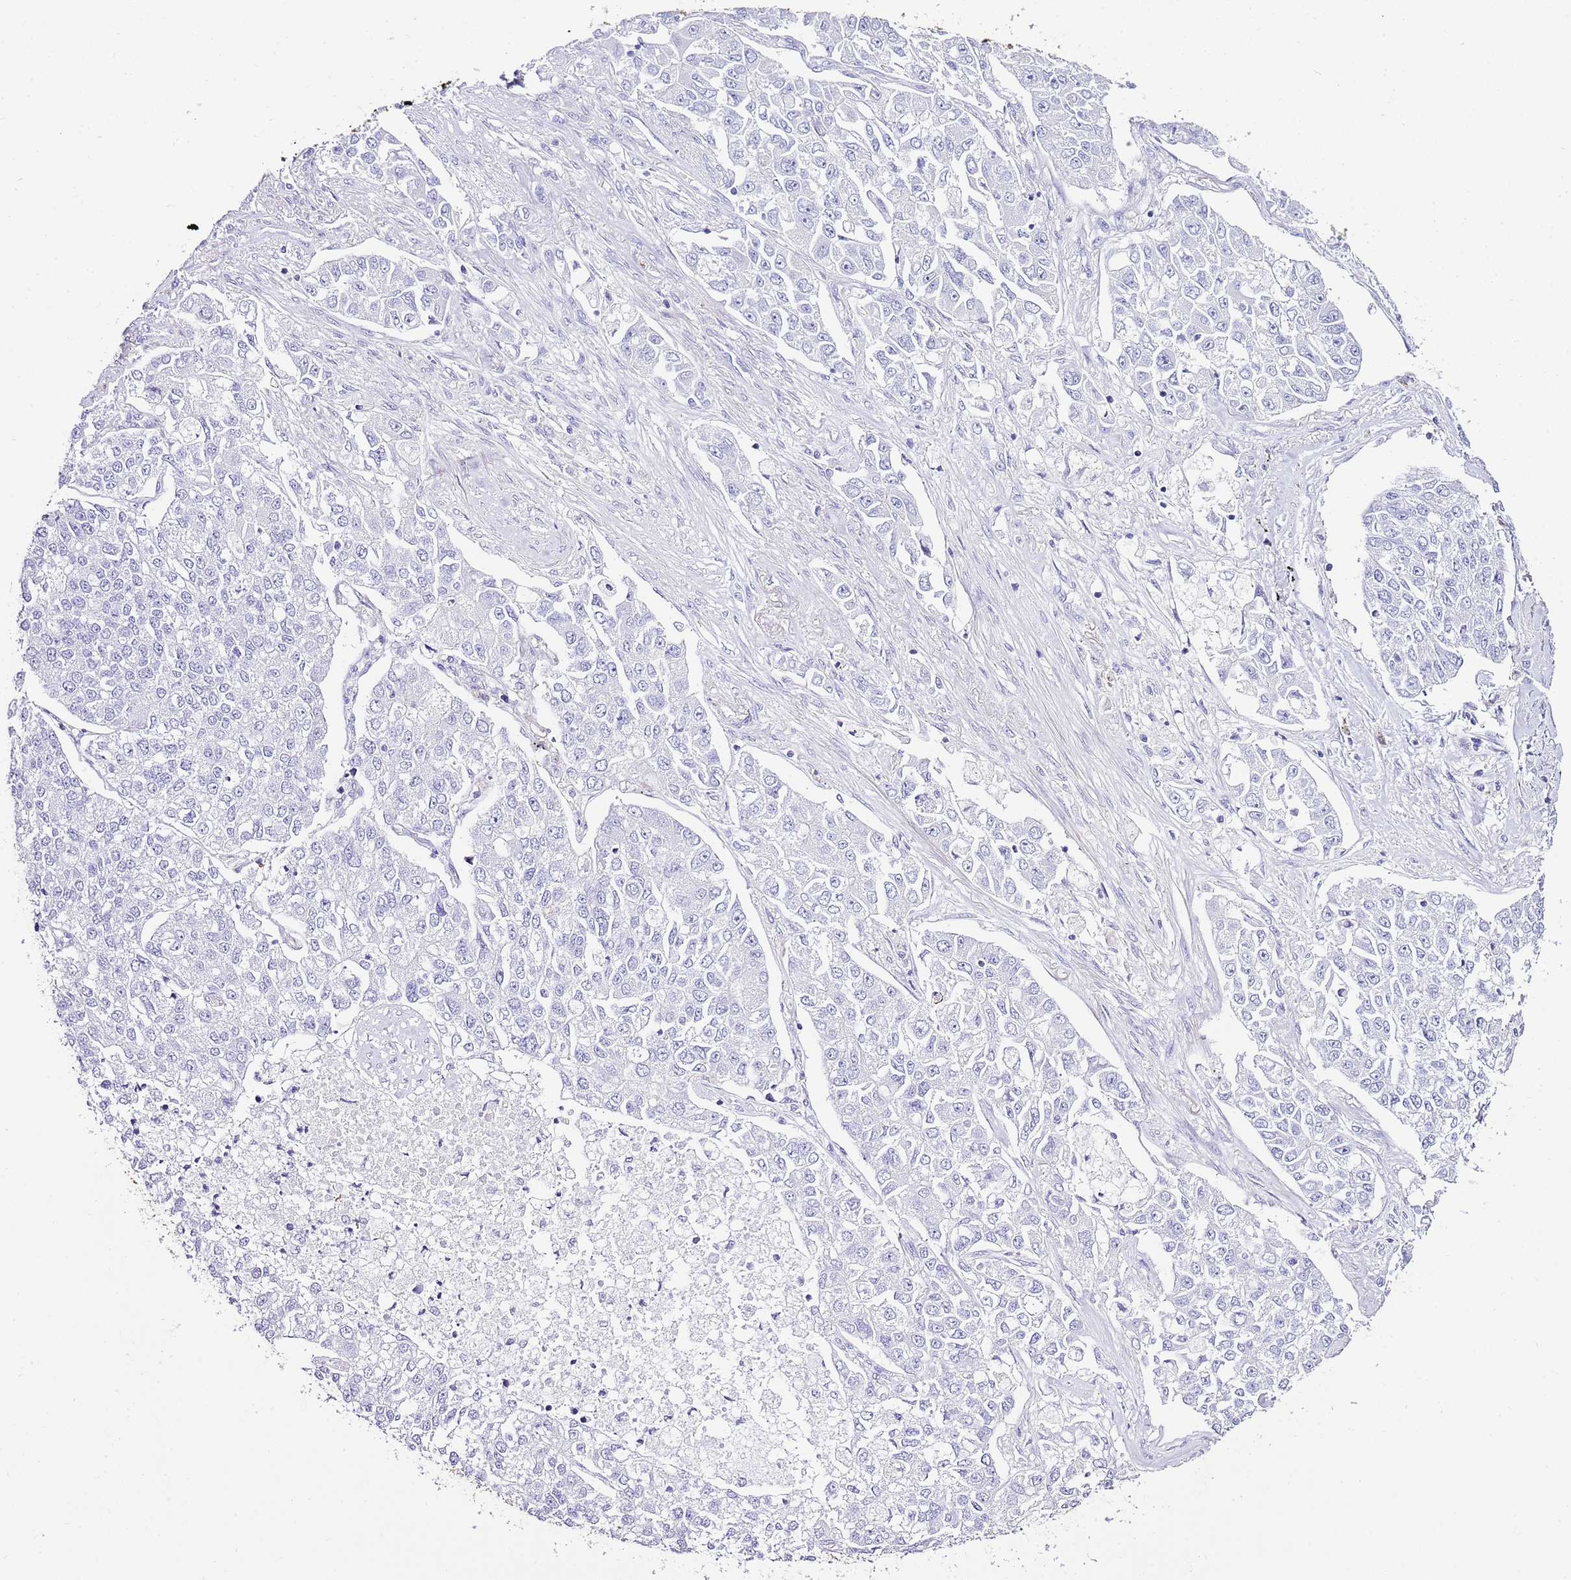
{"staining": {"intensity": "negative", "quantity": "none", "location": "none"}, "tissue": "lung cancer", "cell_type": "Tumor cells", "image_type": "cancer", "snomed": [{"axis": "morphology", "description": "Adenocarcinoma, NOS"}, {"axis": "topography", "description": "Lung"}], "caption": "Immunohistochemistry of lung adenocarcinoma reveals no staining in tumor cells.", "gene": "ALDH3A1", "patient": {"sex": "male", "age": 49}}